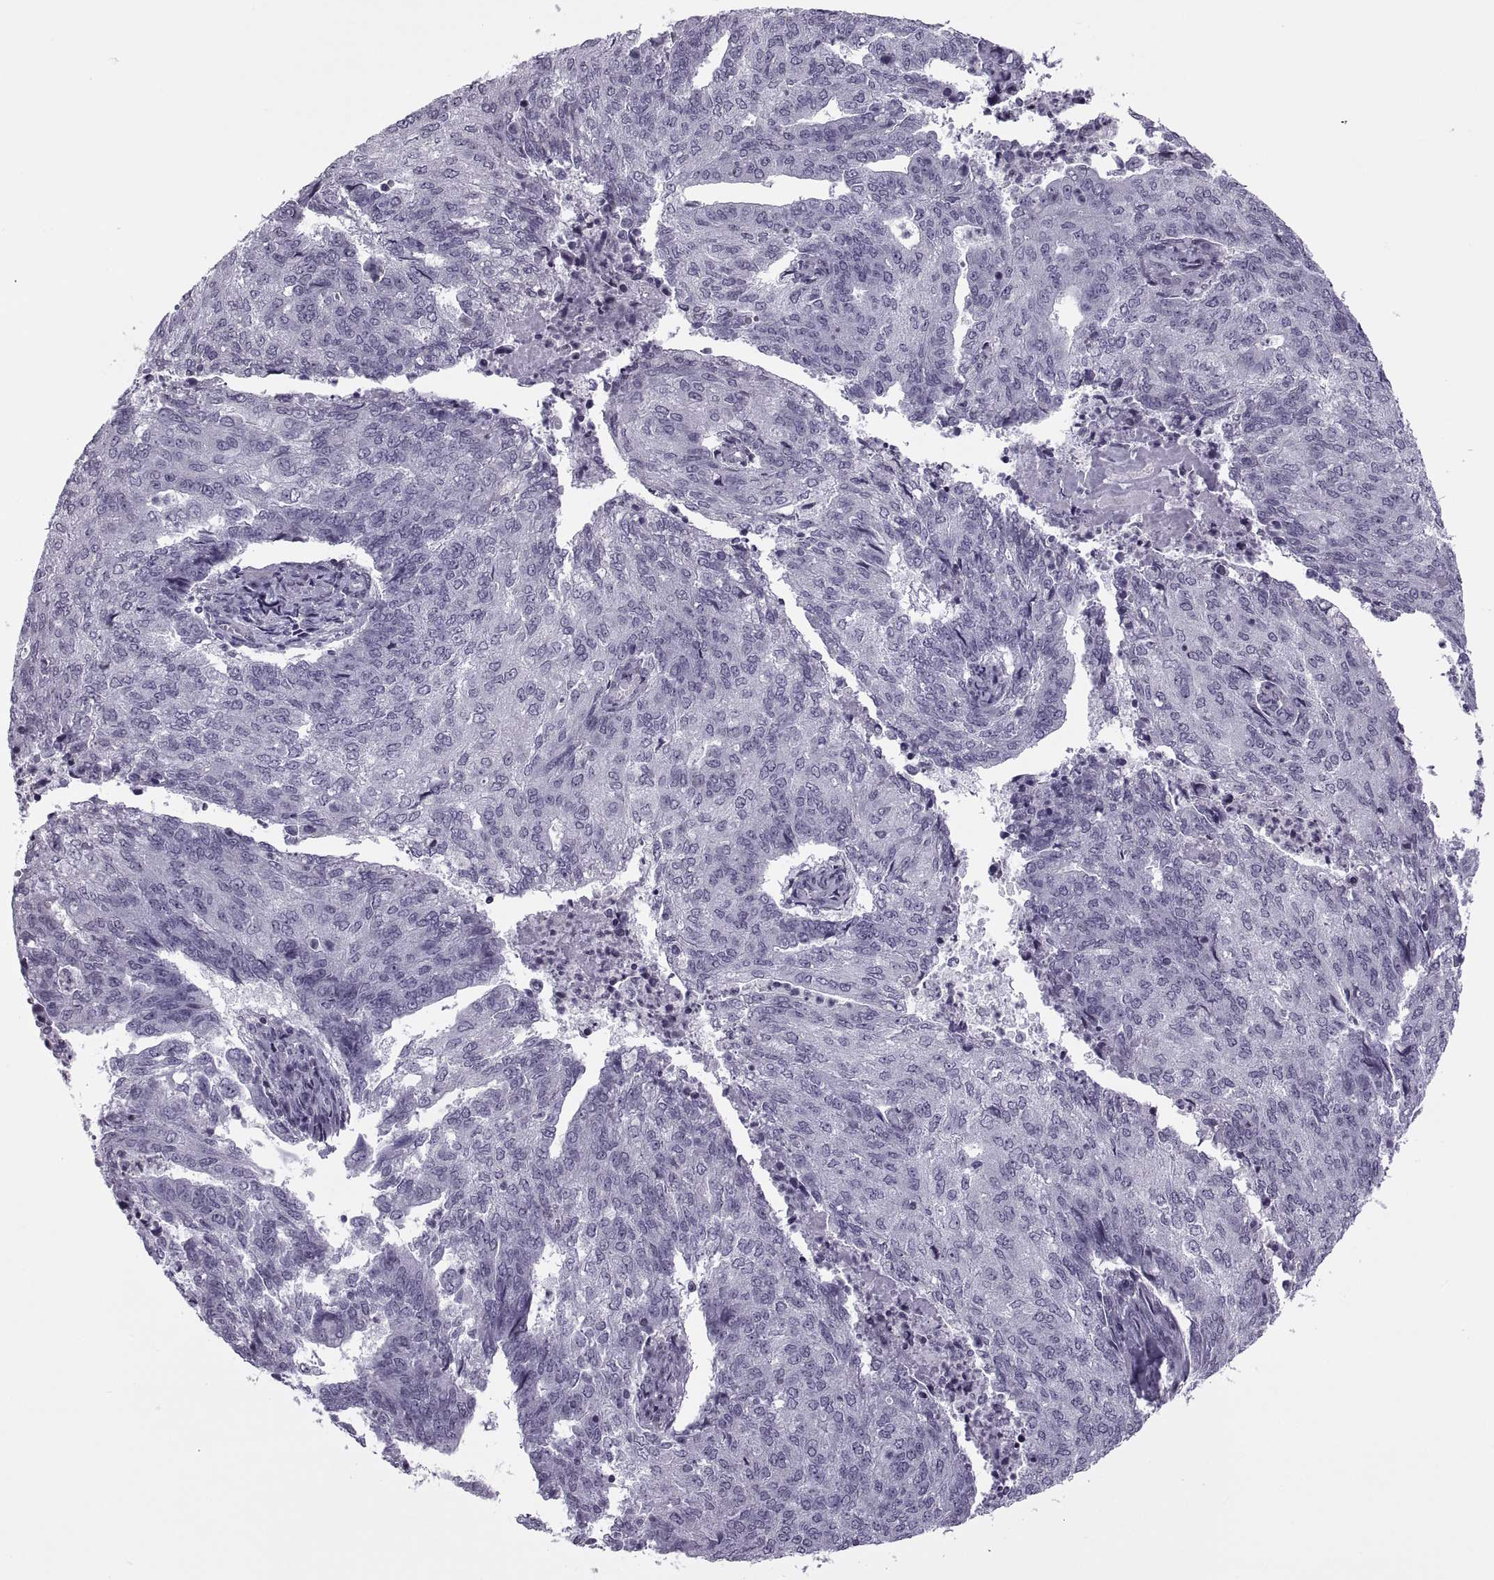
{"staining": {"intensity": "negative", "quantity": "none", "location": "none"}, "tissue": "endometrial cancer", "cell_type": "Tumor cells", "image_type": "cancer", "snomed": [{"axis": "morphology", "description": "Adenocarcinoma, NOS"}, {"axis": "topography", "description": "Endometrium"}], "caption": "This is an IHC photomicrograph of human adenocarcinoma (endometrial). There is no staining in tumor cells.", "gene": "H1-8", "patient": {"sex": "female", "age": 82}}